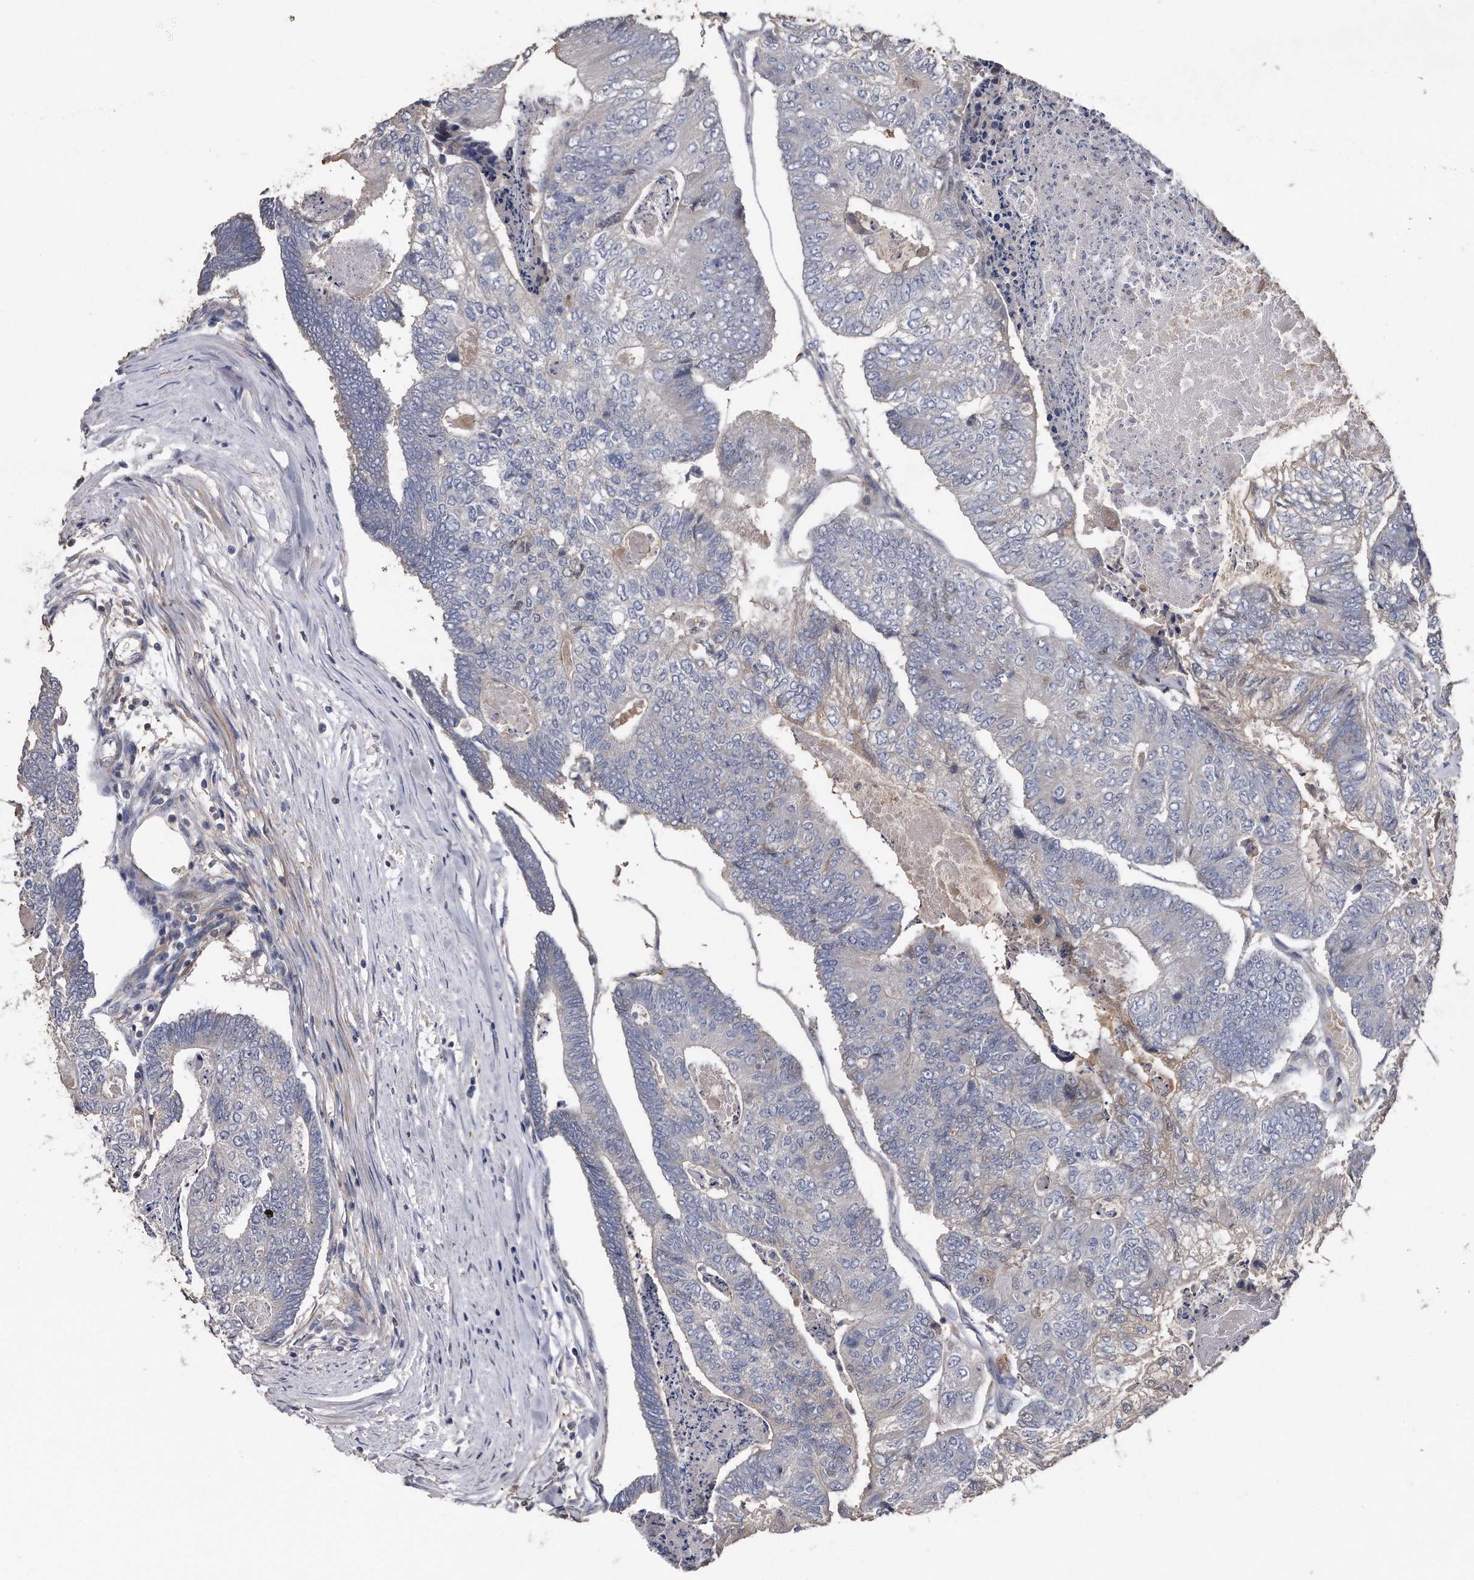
{"staining": {"intensity": "negative", "quantity": "none", "location": "none"}, "tissue": "colorectal cancer", "cell_type": "Tumor cells", "image_type": "cancer", "snomed": [{"axis": "morphology", "description": "Adenocarcinoma, NOS"}, {"axis": "topography", "description": "Colon"}], "caption": "DAB immunohistochemical staining of colorectal adenocarcinoma shows no significant expression in tumor cells. (Immunohistochemistry, brightfield microscopy, high magnification).", "gene": "KCND3", "patient": {"sex": "female", "age": 67}}